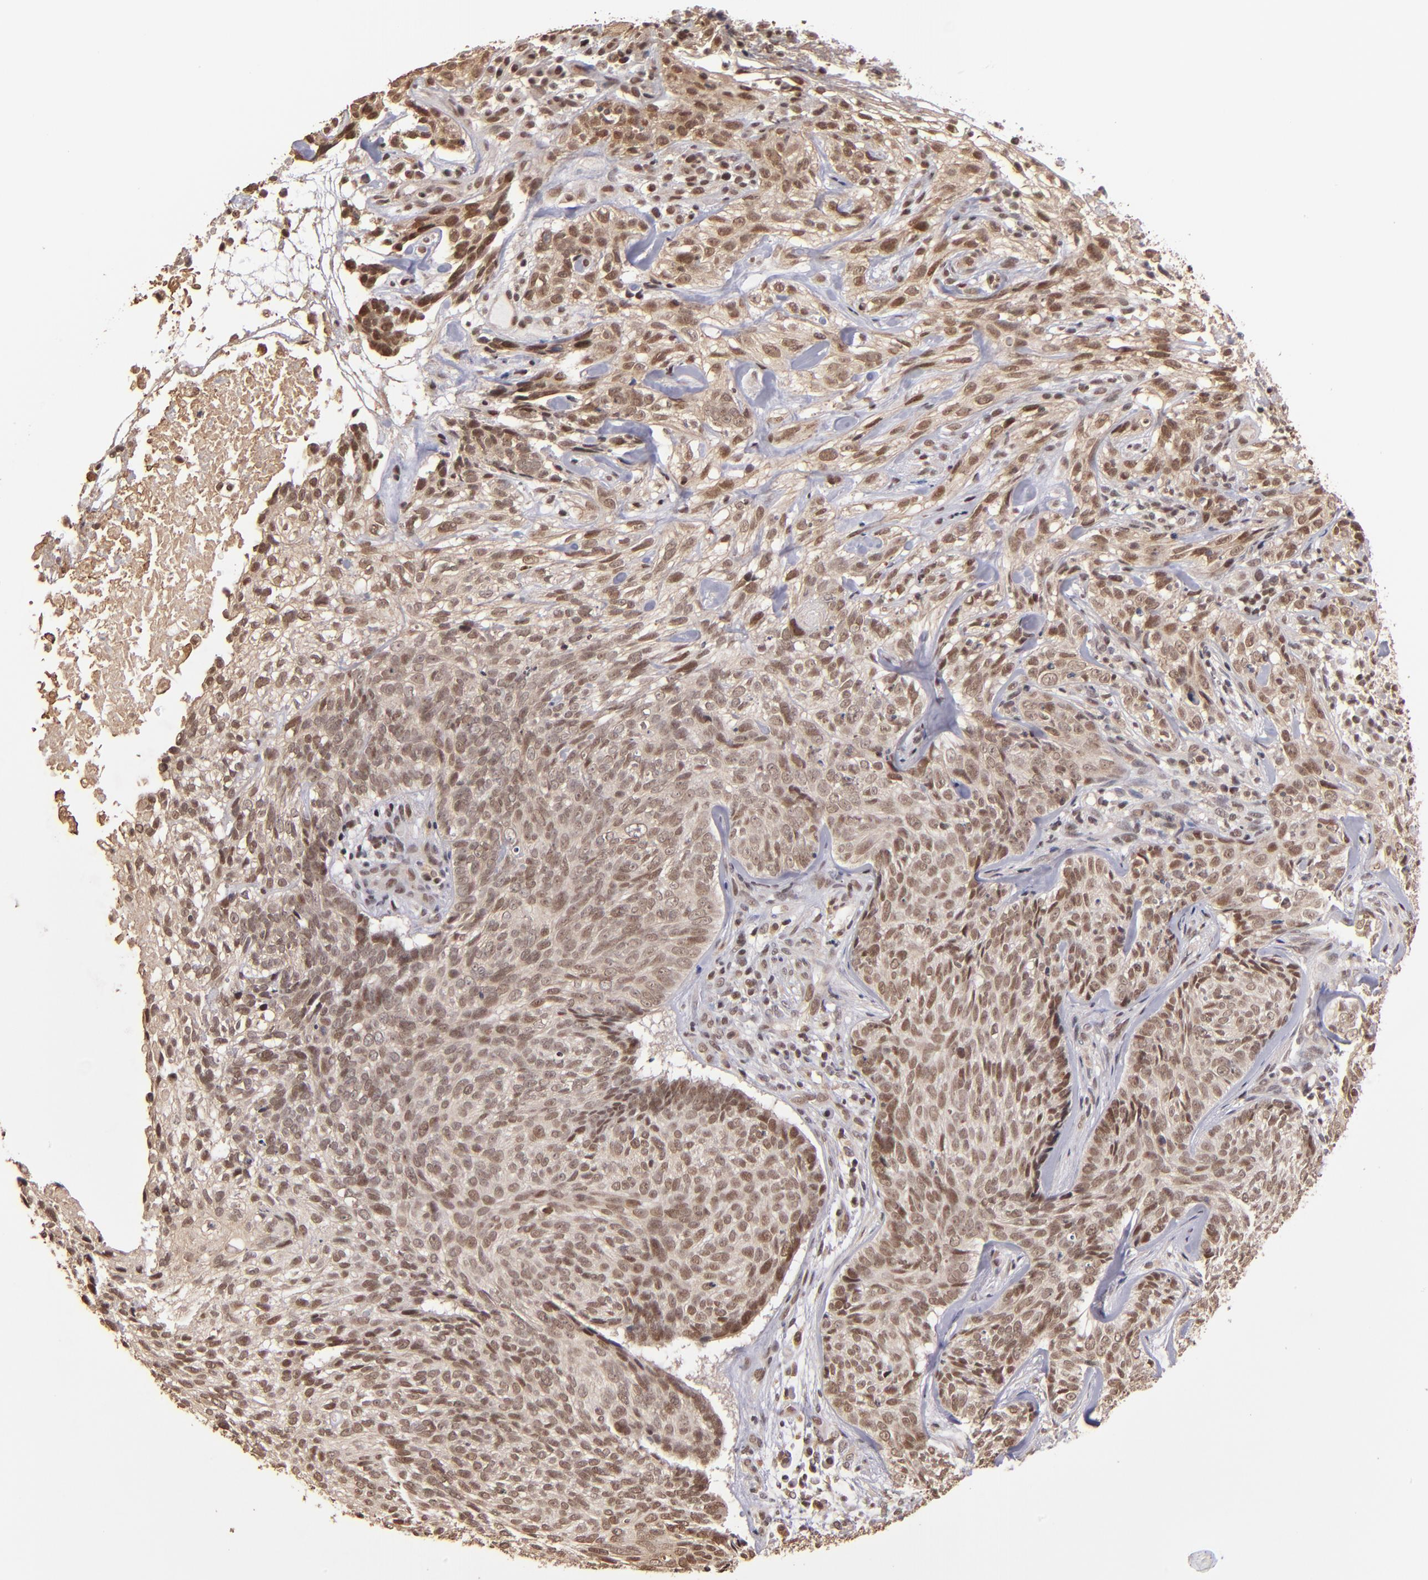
{"staining": {"intensity": "weak", "quantity": ">75%", "location": "nuclear"}, "tissue": "skin cancer", "cell_type": "Tumor cells", "image_type": "cancer", "snomed": [{"axis": "morphology", "description": "Basal cell carcinoma"}, {"axis": "topography", "description": "Skin"}], "caption": "Skin cancer (basal cell carcinoma) stained for a protein displays weak nuclear positivity in tumor cells.", "gene": "TERF2", "patient": {"sex": "male", "age": 72}}